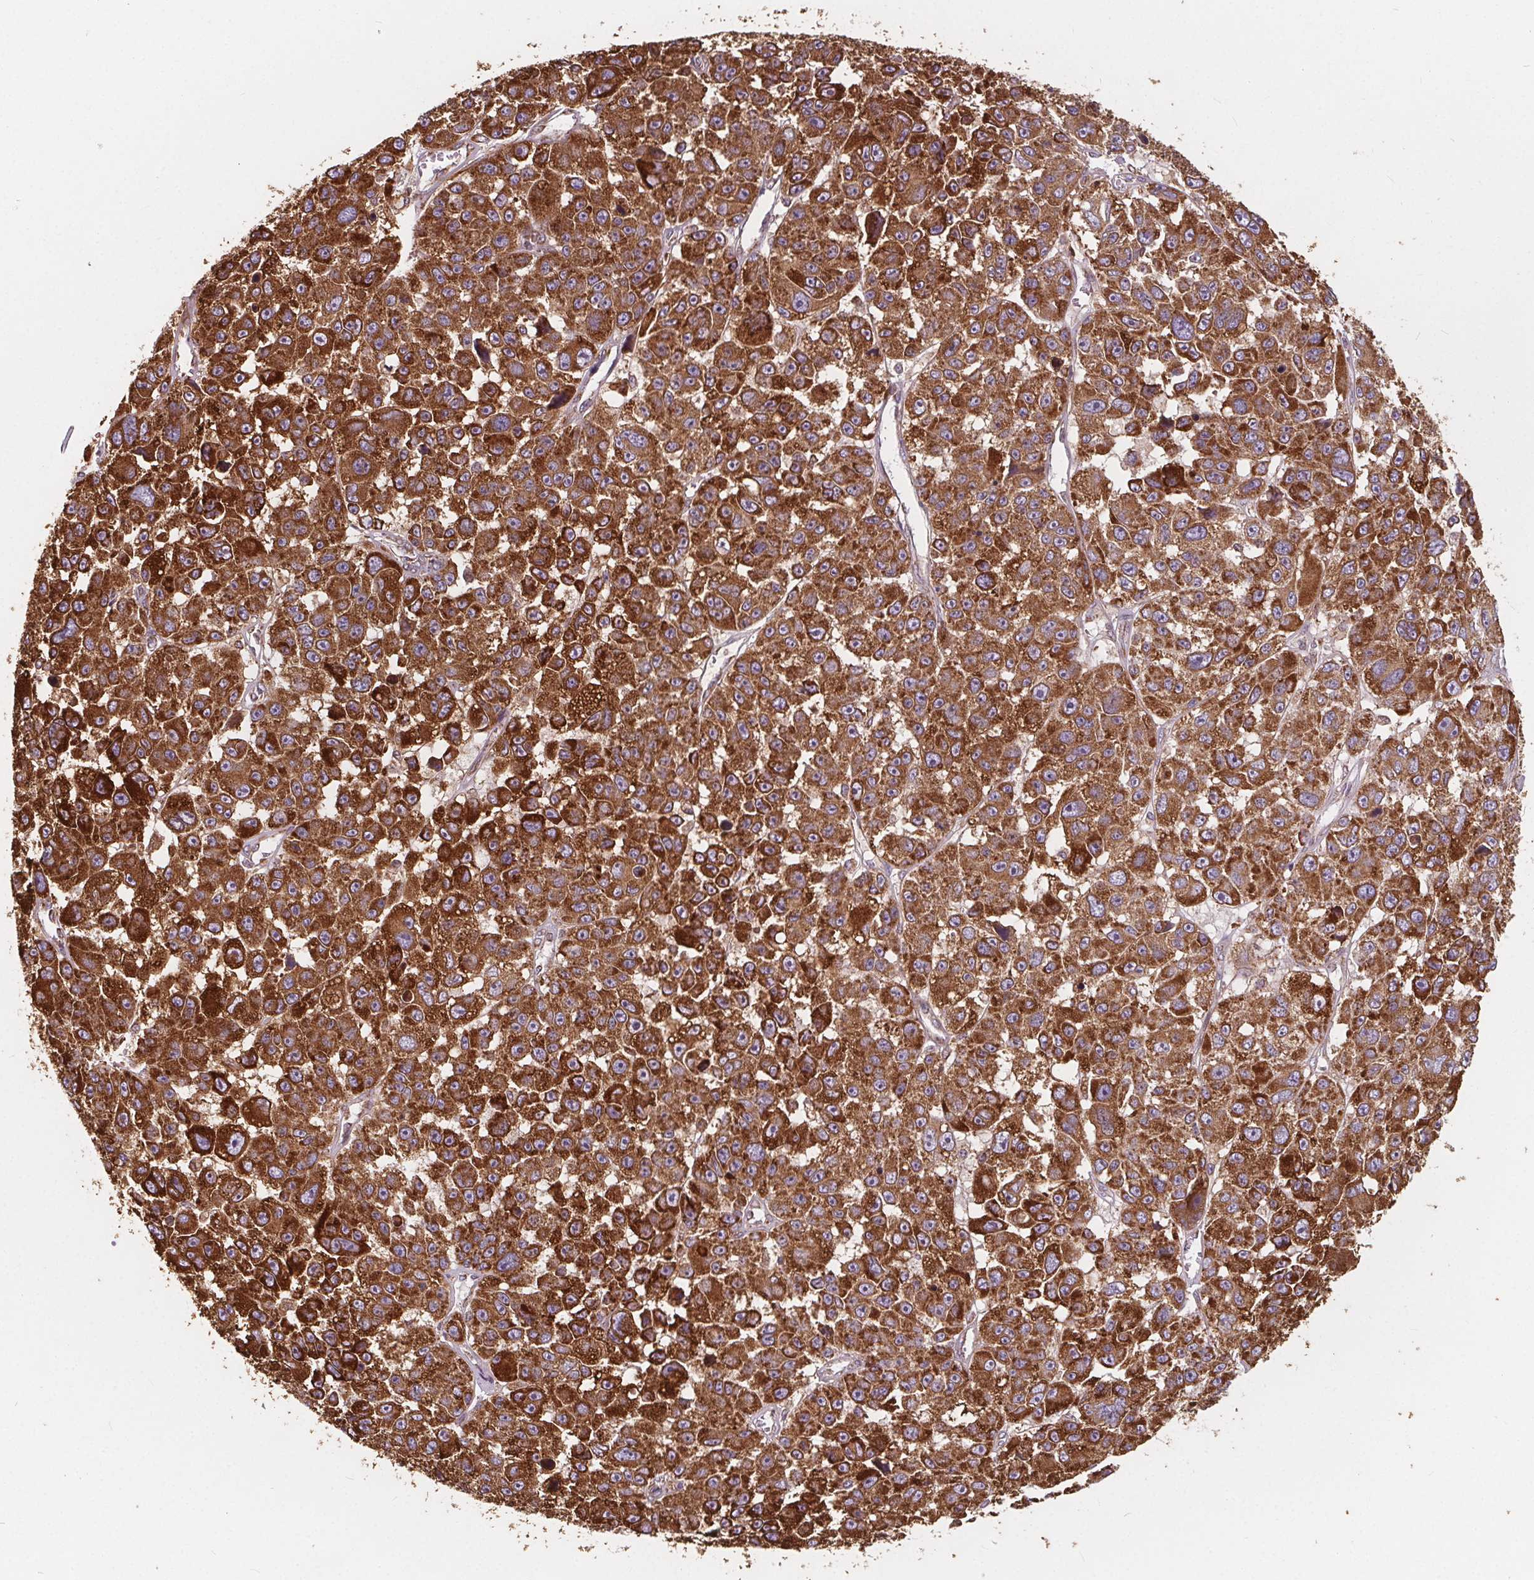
{"staining": {"intensity": "strong", "quantity": ">75%", "location": "cytoplasmic/membranous"}, "tissue": "melanoma", "cell_type": "Tumor cells", "image_type": "cancer", "snomed": [{"axis": "morphology", "description": "Malignant melanoma, NOS"}, {"axis": "topography", "description": "Skin"}], "caption": "Immunohistochemical staining of human malignant melanoma displays high levels of strong cytoplasmic/membranous positivity in about >75% of tumor cells.", "gene": "PLSCR3", "patient": {"sex": "female", "age": 66}}